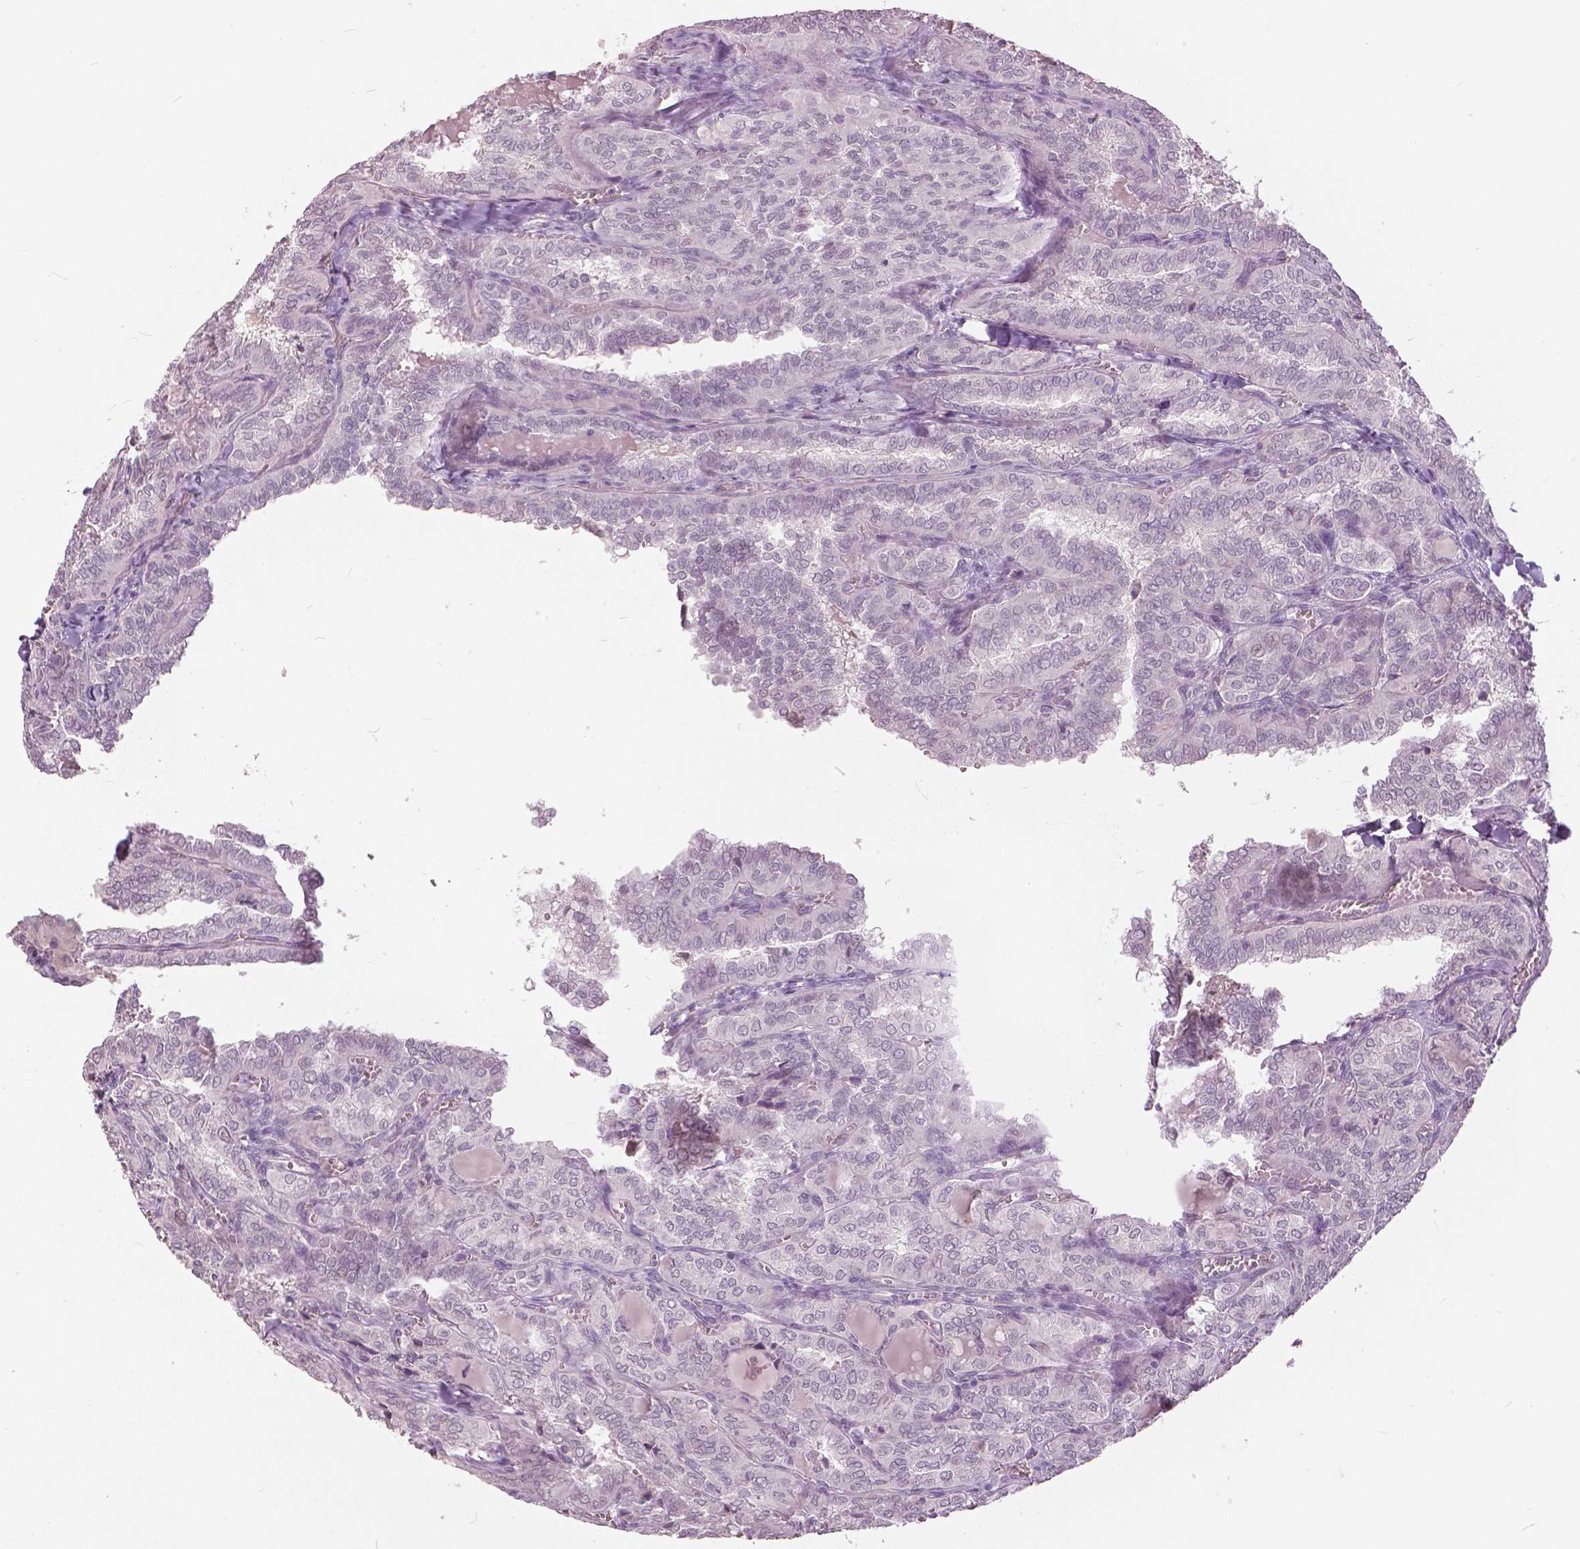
{"staining": {"intensity": "negative", "quantity": "none", "location": "none"}, "tissue": "thyroid cancer", "cell_type": "Tumor cells", "image_type": "cancer", "snomed": [{"axis": "morphology", "description": "Papillary adenocarcinoma, NOS"}, {"axis": "topography", "description": "Thyroid gland"}], "caption": "Immunohistochemistry image of neoplastic tissue: human thyroid papillary adenocarcinoma stained with DAB demonstrates no significant protein positivity in tumor cells. (DAB (3,3'-diaminobenzidine) immunohistochemistry, high magnification).", "gene": "NANOG", "patient": {"sex": "female", "age": 41}}